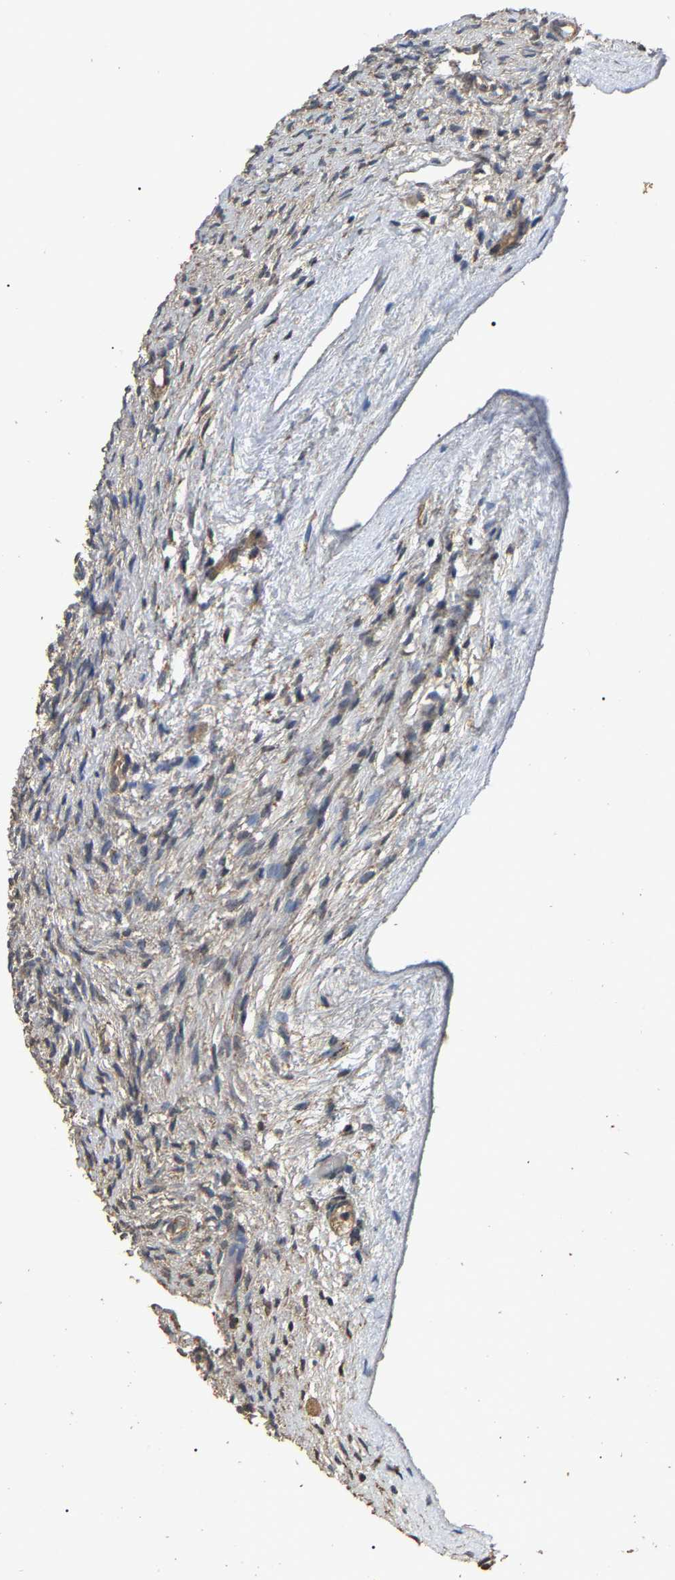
{"staining": {"intensity": "moderate", "quantity": ">75%", "location": "cytoplasmic/membranous"}, "tissue": "ovary", "cell_type": "Follicle cells", "image_type": "normal", "snomed": [{"axis": "morphology", "description": "Normal tissue, NOS"}, {"axis": "topography", "description": "Ovary"}], "caption": "Immunohistochemical staining of normal ovary demonstrates medium levels of moderate cytoplasmic/membranous expression in about >75% of follicle cells. The protein is shown in brown color, while the nuclei are stained blue.", "gene": "PSMD8", "patient": {"sex": "female", "age": 33}}